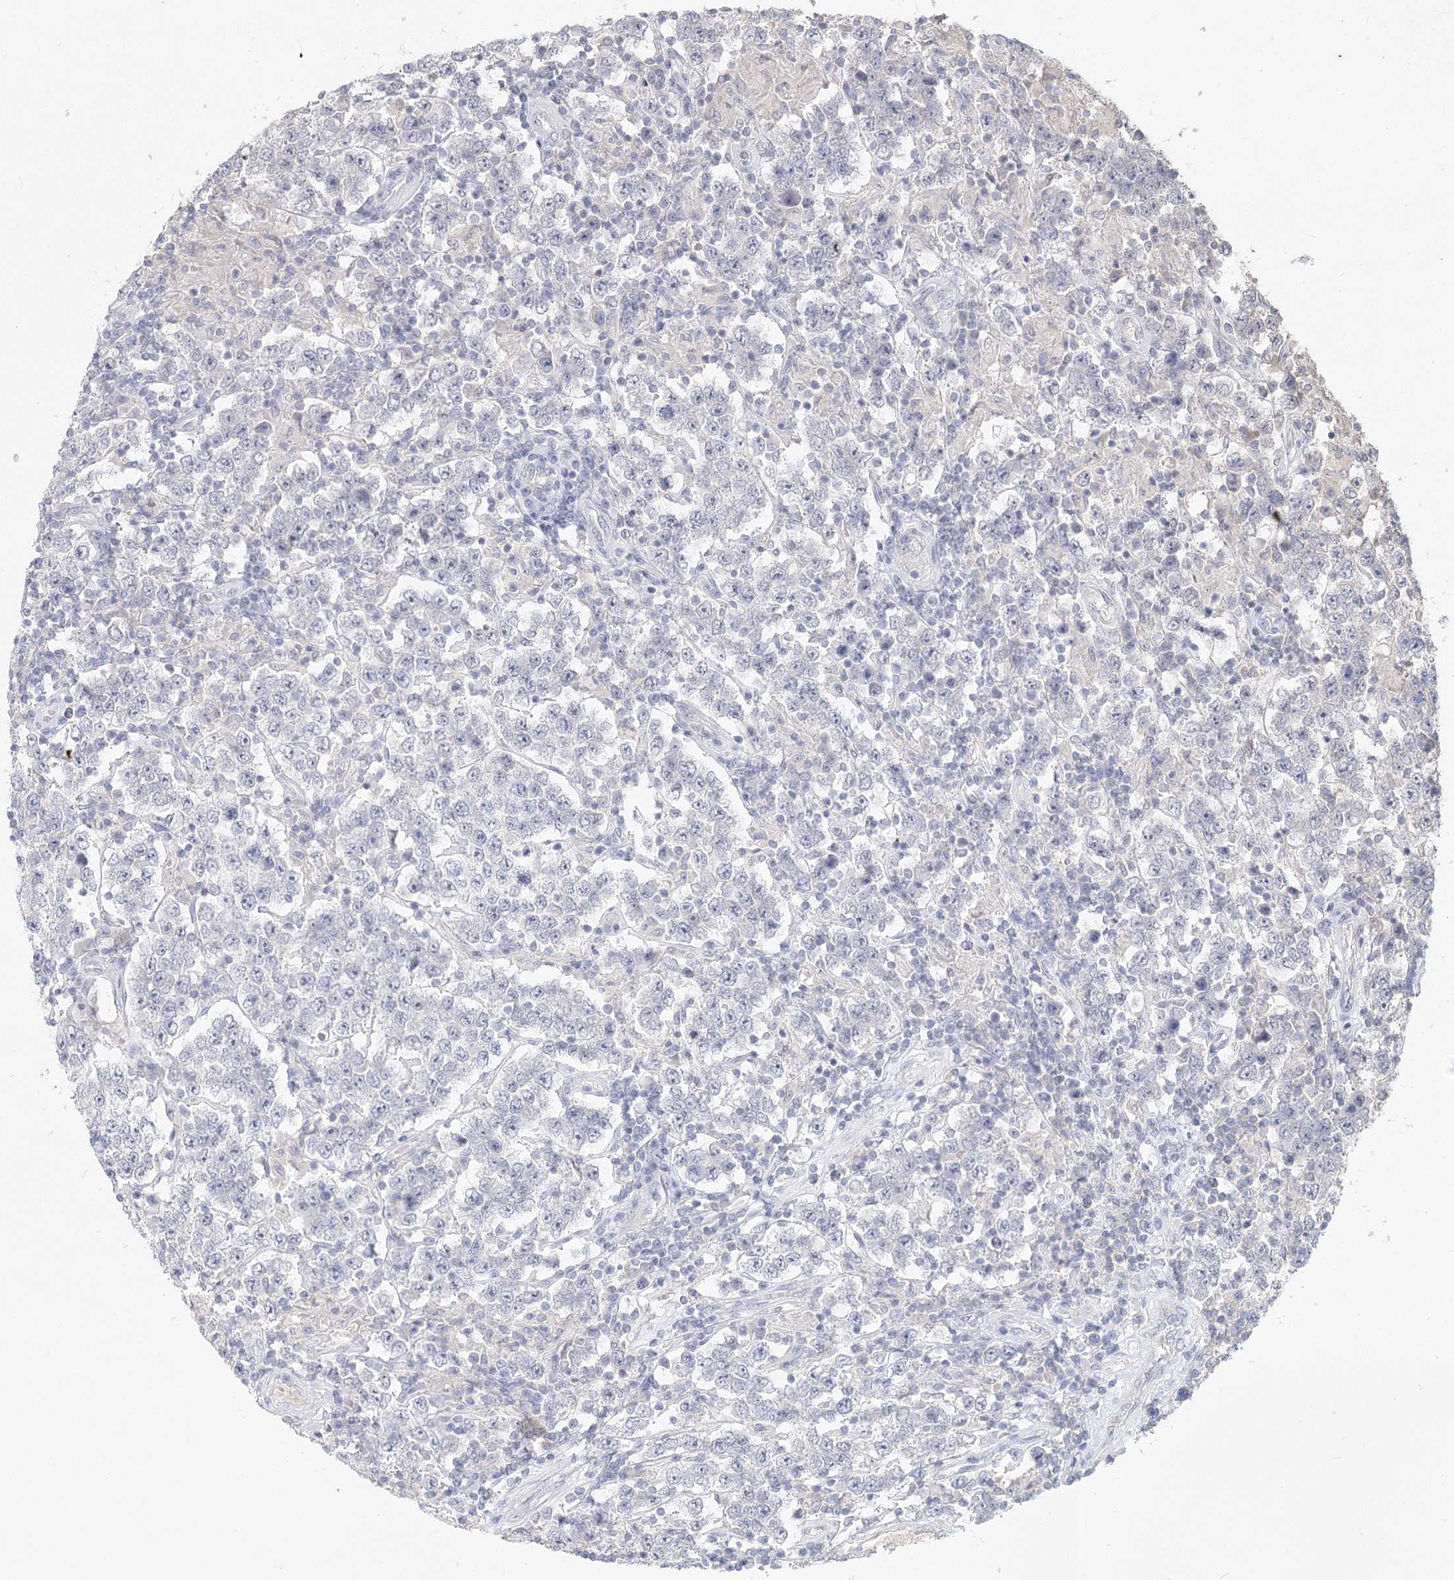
{"staining": {"intensity": "negative", "quantity": "none", "location": "none"}, "tissue": "testis cancer", "cell_type": "Tumor cells", "image_type": "cancer", "snomed": [{"axis": "morphology", "description": "Normal tissue, NOS"}, {"axis": "morphology", "description": "Urothelial carcinoma, High grade"}, {"axis": "morphology", "description": "Seminoma, NOS"}, {"axis": "morphology", "description": "Carcinoma, Embryonal, NOS"}, {"axis": "topography", "description": "Urinary bladder"}, {"axis": "topography", "description": "Testis"}], "caption": "Tumor cells show no significant protein positivity in urothelial carcinoma (high-grade) (testis).", "gene": "ARSI", "patient": {"sex": "male", "age": 41}}